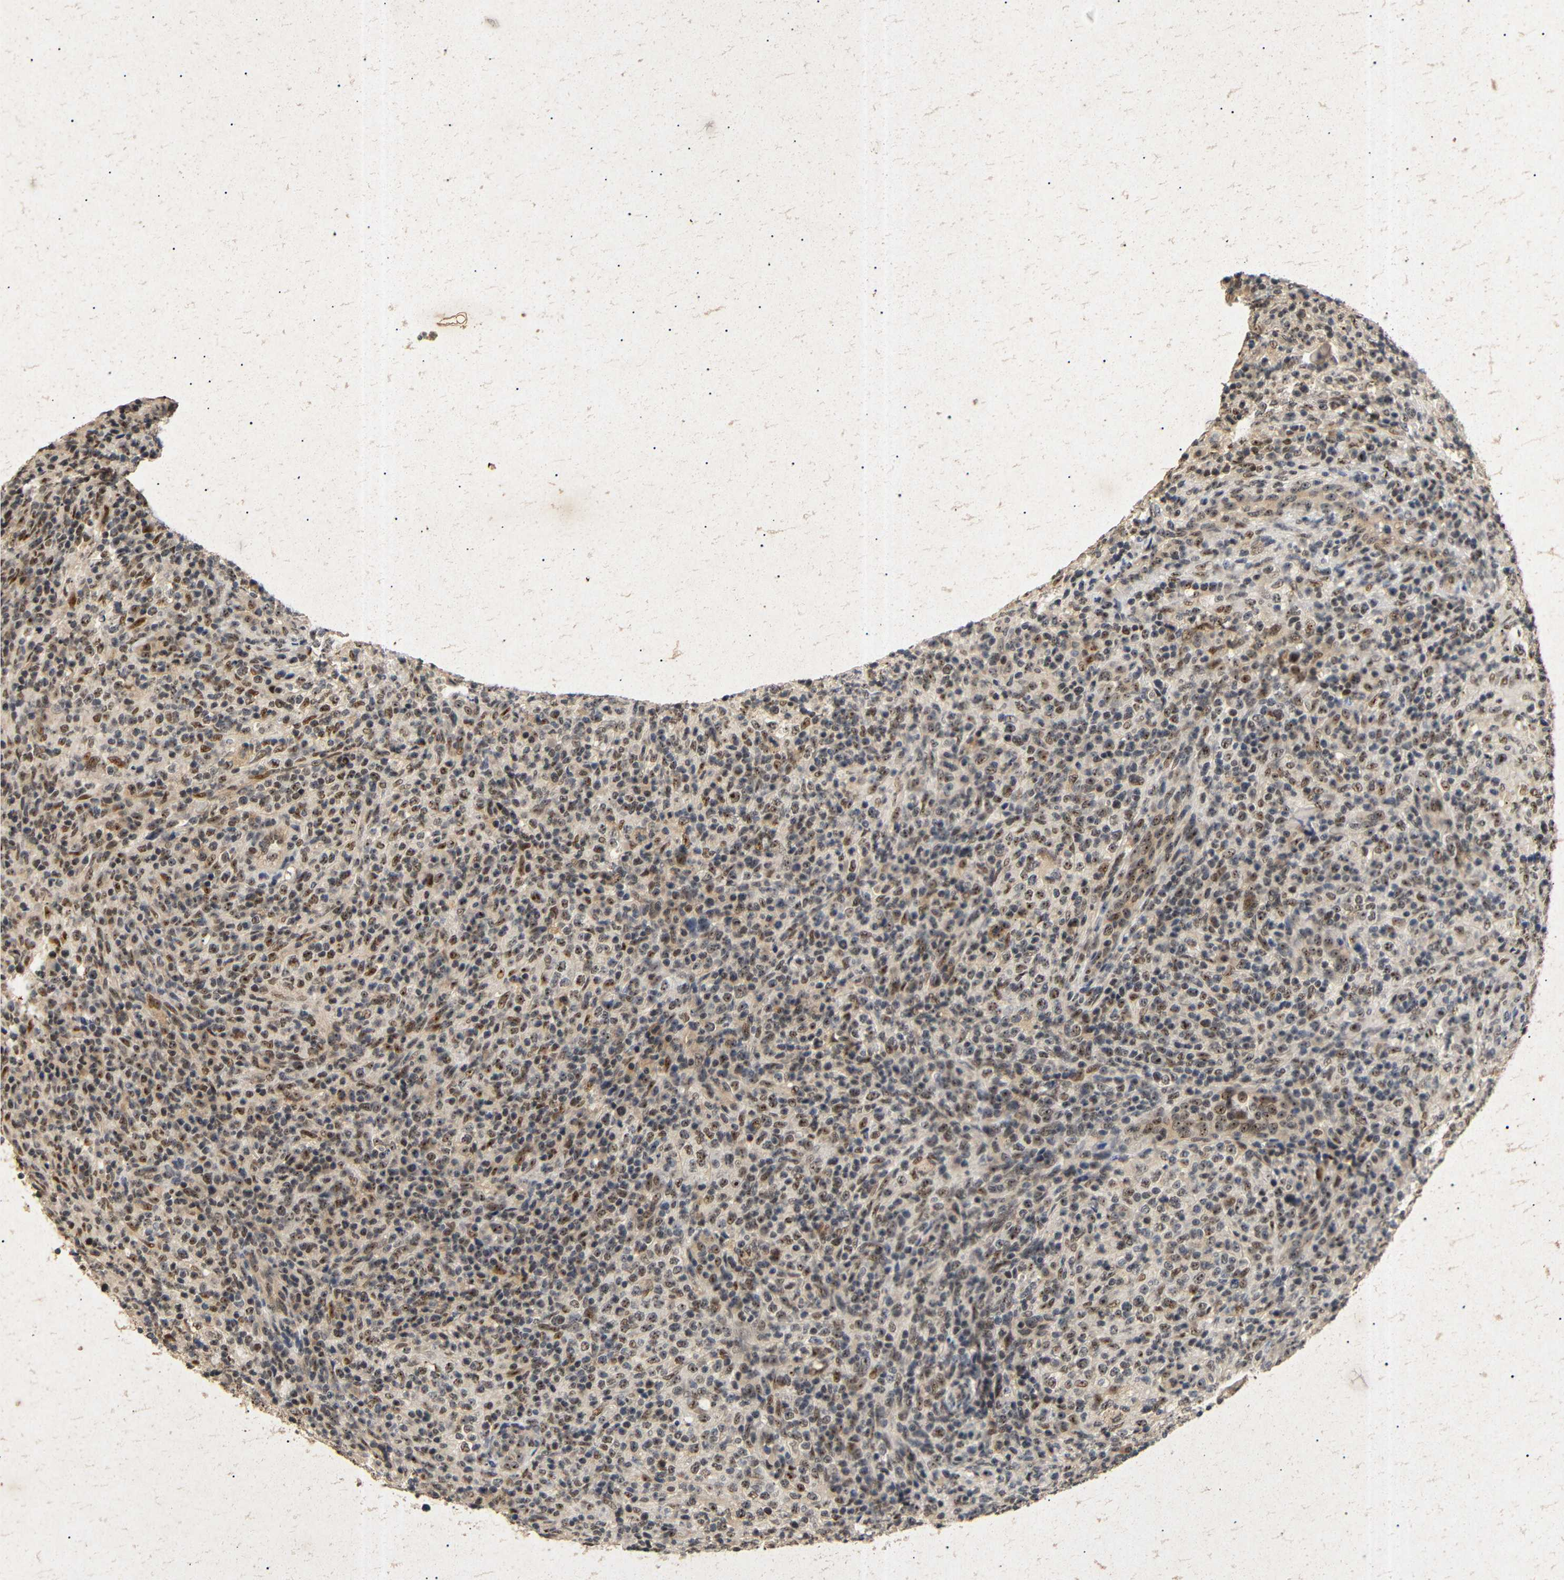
{"staining": {"intensity": "strong", "quantity": ">75%", "location": "nuclear"}, "tissue": "lymphoma", "cell_type": "Tumor cells", "image_type": "cancer", "snomed": [{"axis": "morphology", "description": "Malignant lymphoma, non-Hodgkin's type, High grade"}, {"axis": "topography", "description": "Lymph node"}], "caption": "Protein expression analysis of high-grade malignant lymphoma, non-Hodgkin's type shows strong nuclear staining in approximately >75% of tumor cells.", "gene": "PARN", "patient": {"sex": "female", "age": 76}}